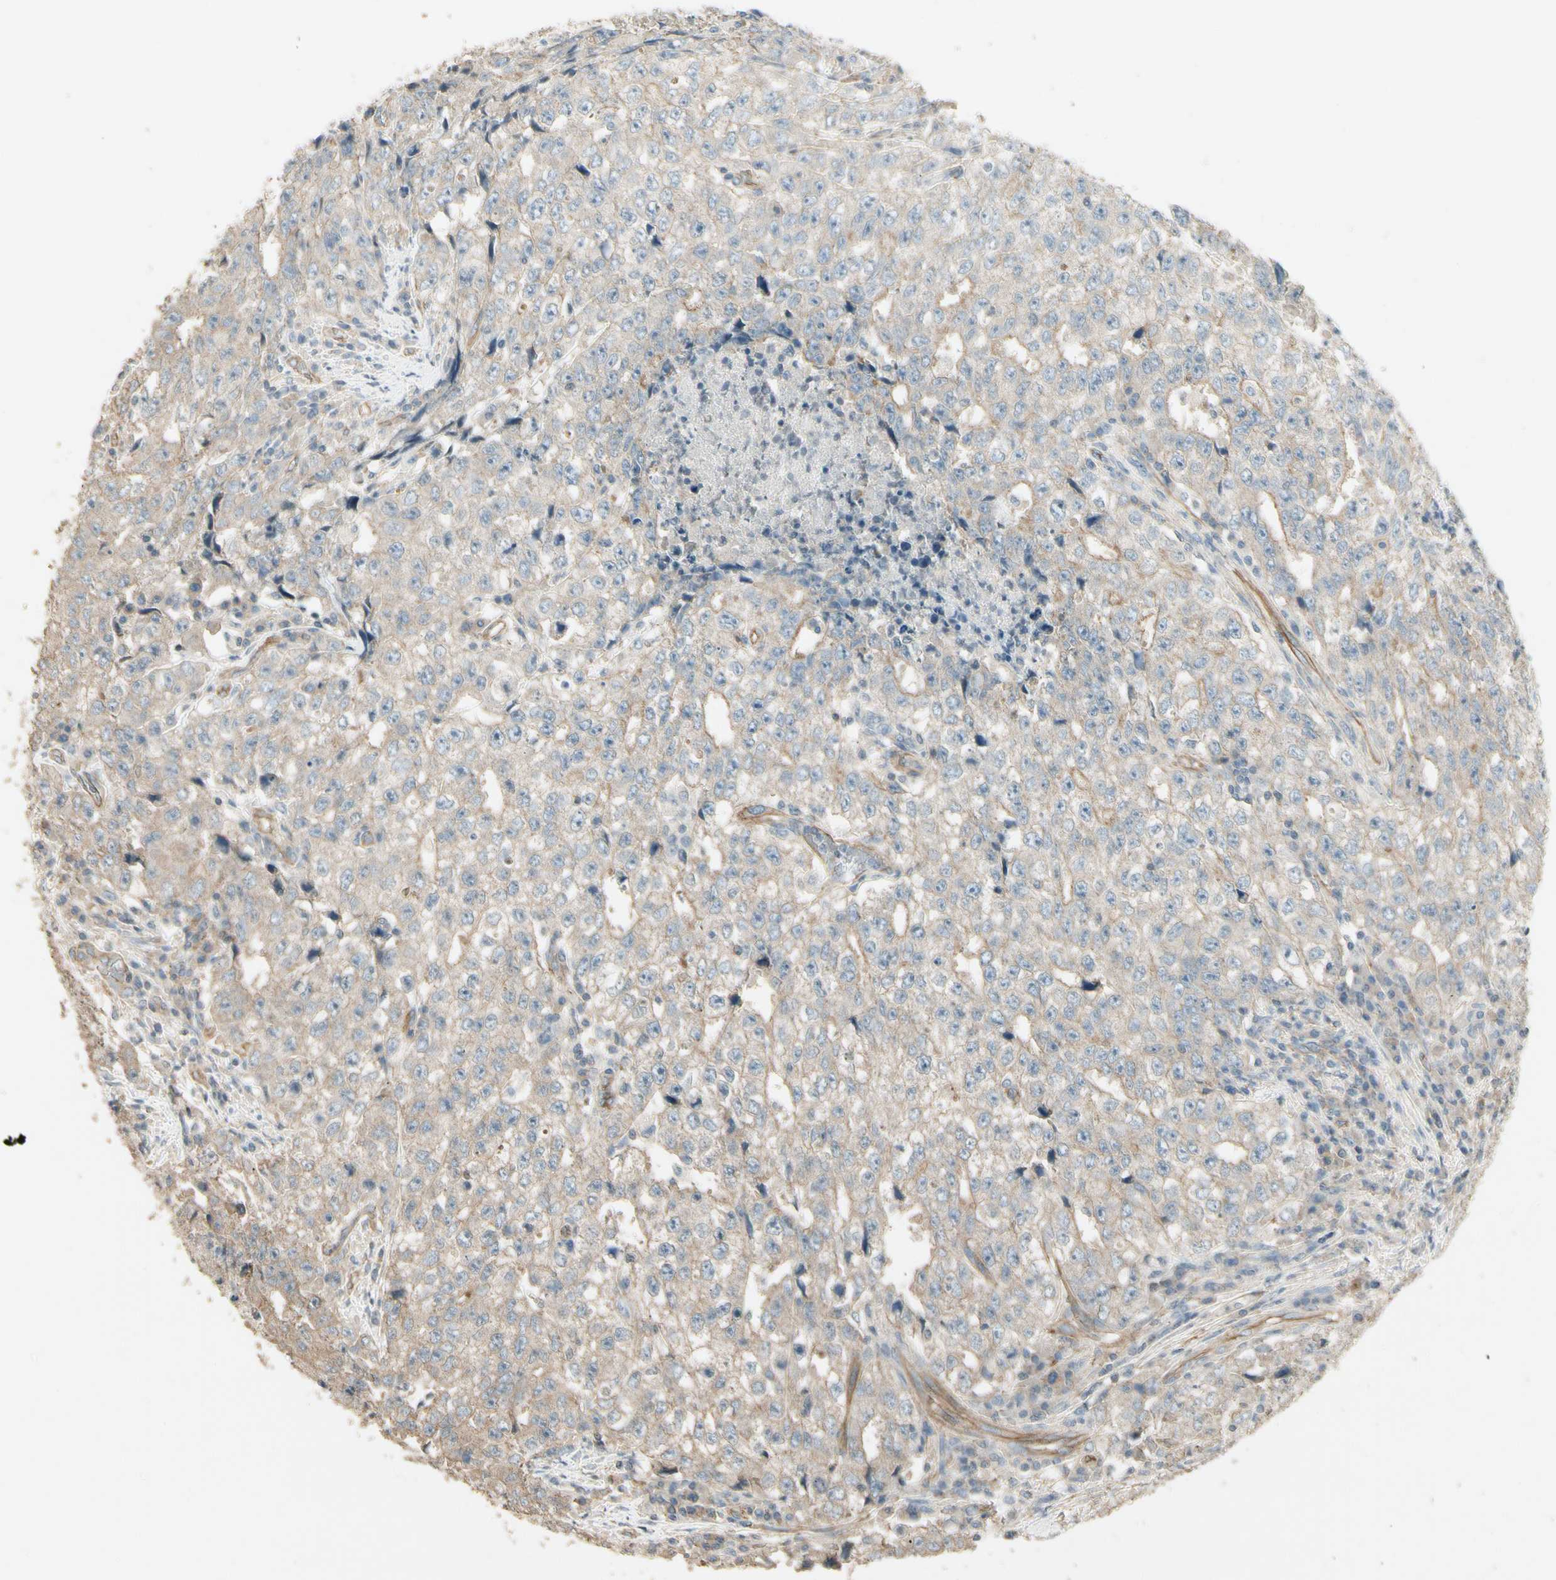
{"staining": {"intensity": "moderate", "quantity": "25%-75%", "location": "cytoplasmic/membranous"}, "tissue": "testis cancer", "cell_type": "Tumor cells", "image_type": "cancer", "snomed": [{"axis": "morphology", "description": "Necrosis, NOS"}, {"axis": "morphology", "description": "Carcinoma, Embryonal, NOS"}, {"axis": "topography", "description": "Testis"}], "caption": "IHC (DAB (3,3'-diaminobenzidine)) staining of human testis embryonal carcinoma demonstrates moderate cytoplasmic/membranous protein staining in about 25%-75% of tumor cells.", "gene": "RNF180", "patient": {"sex": "male", "age": 19}}